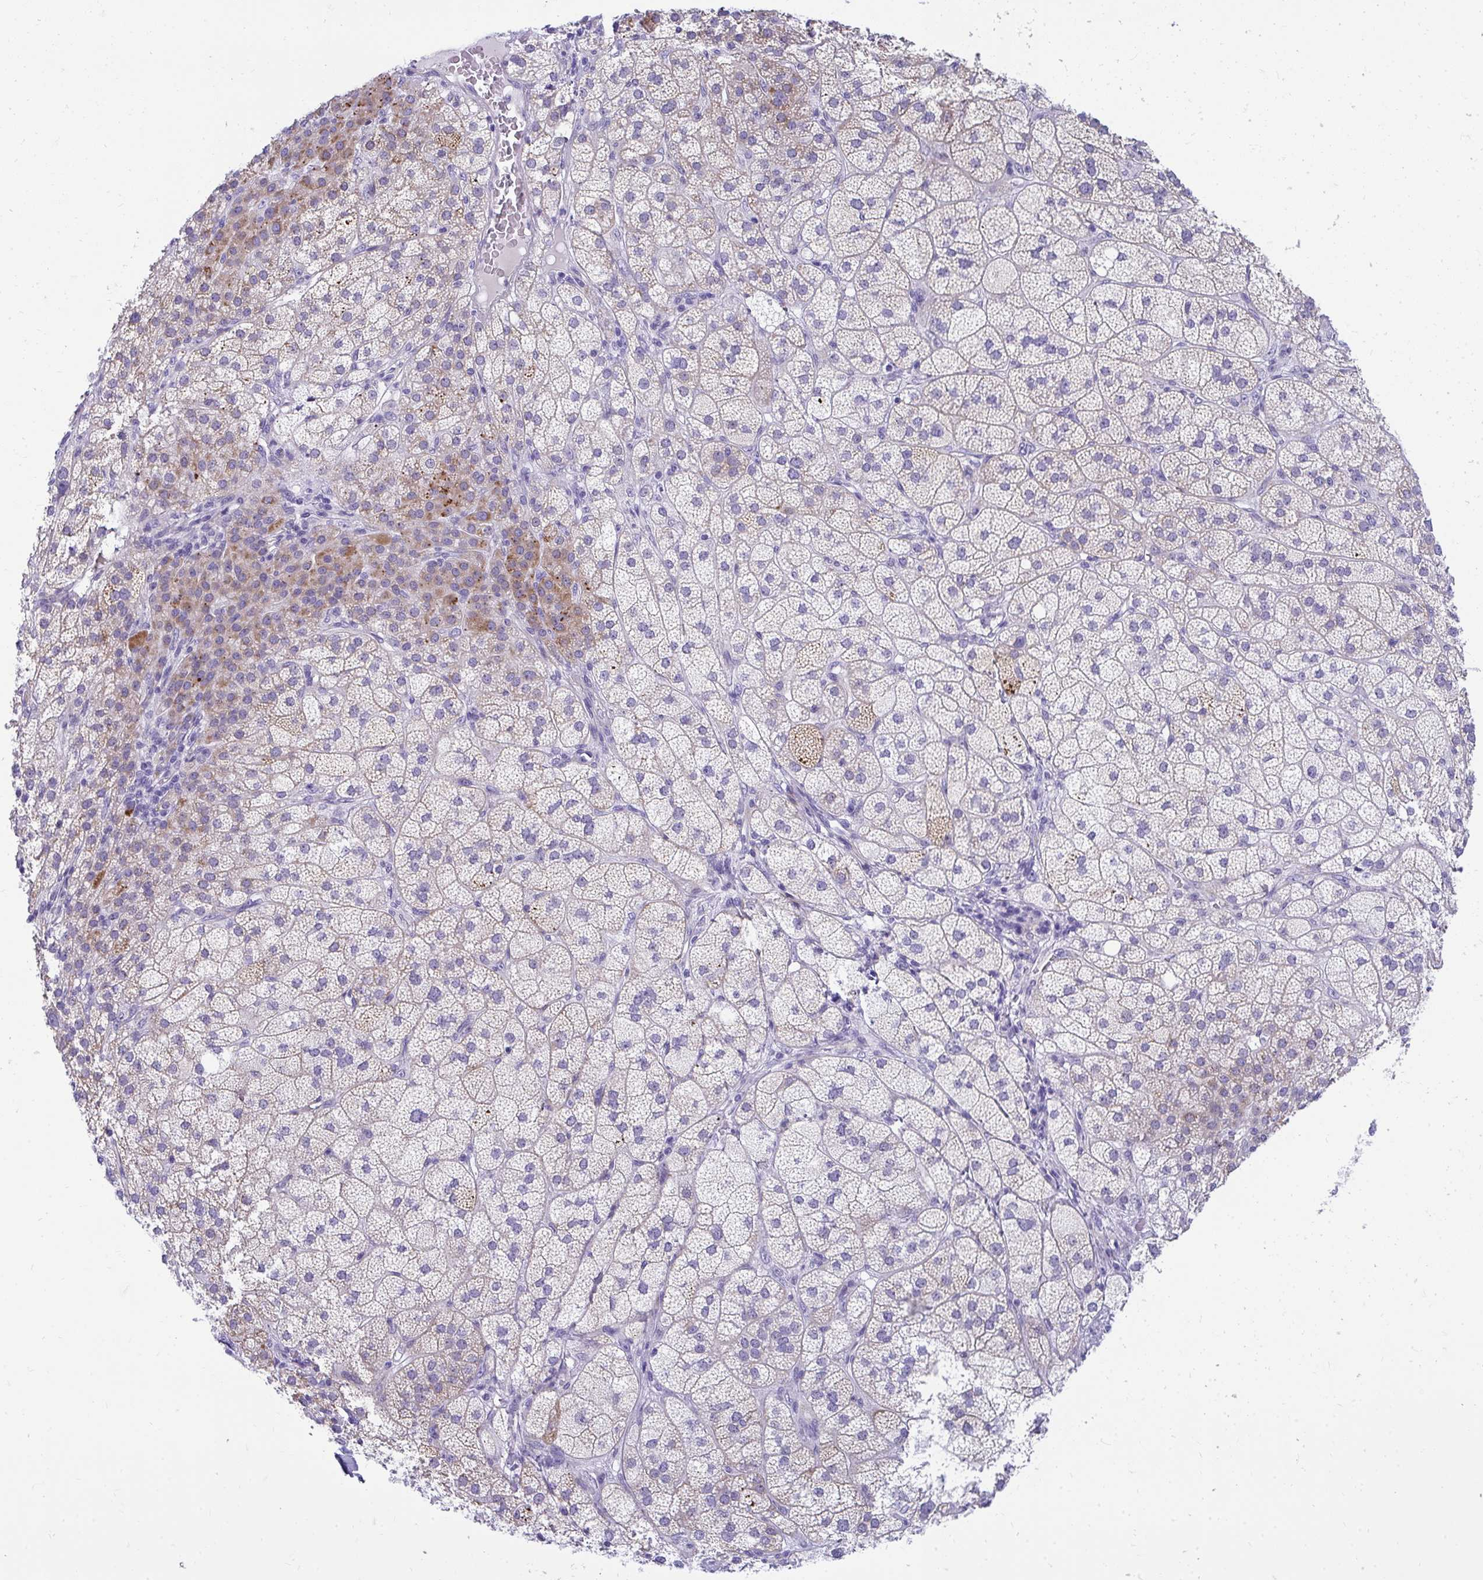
{"staining": {"intensity": "moderate", "quantity": "25%-75%", "location": "cytoplasmic/membranous"}, "tissue": "adrenal gland", "cell_type": "Glandular cells", "image_type": "normal", "snomed": [{"axis": "morphology", "description": "Normal tissue, NOS"}, {"axis": "topography", "description": "Adrenal gland"}], "caption": "The histopathology image reveals staining of unremarkable adrenal gland, revealing moderate cytoplasmic/membranous protein expression (brown color) within glandular cells.", "gene": "TSBP1", "patient": {"sex": "female", "age": 60}}